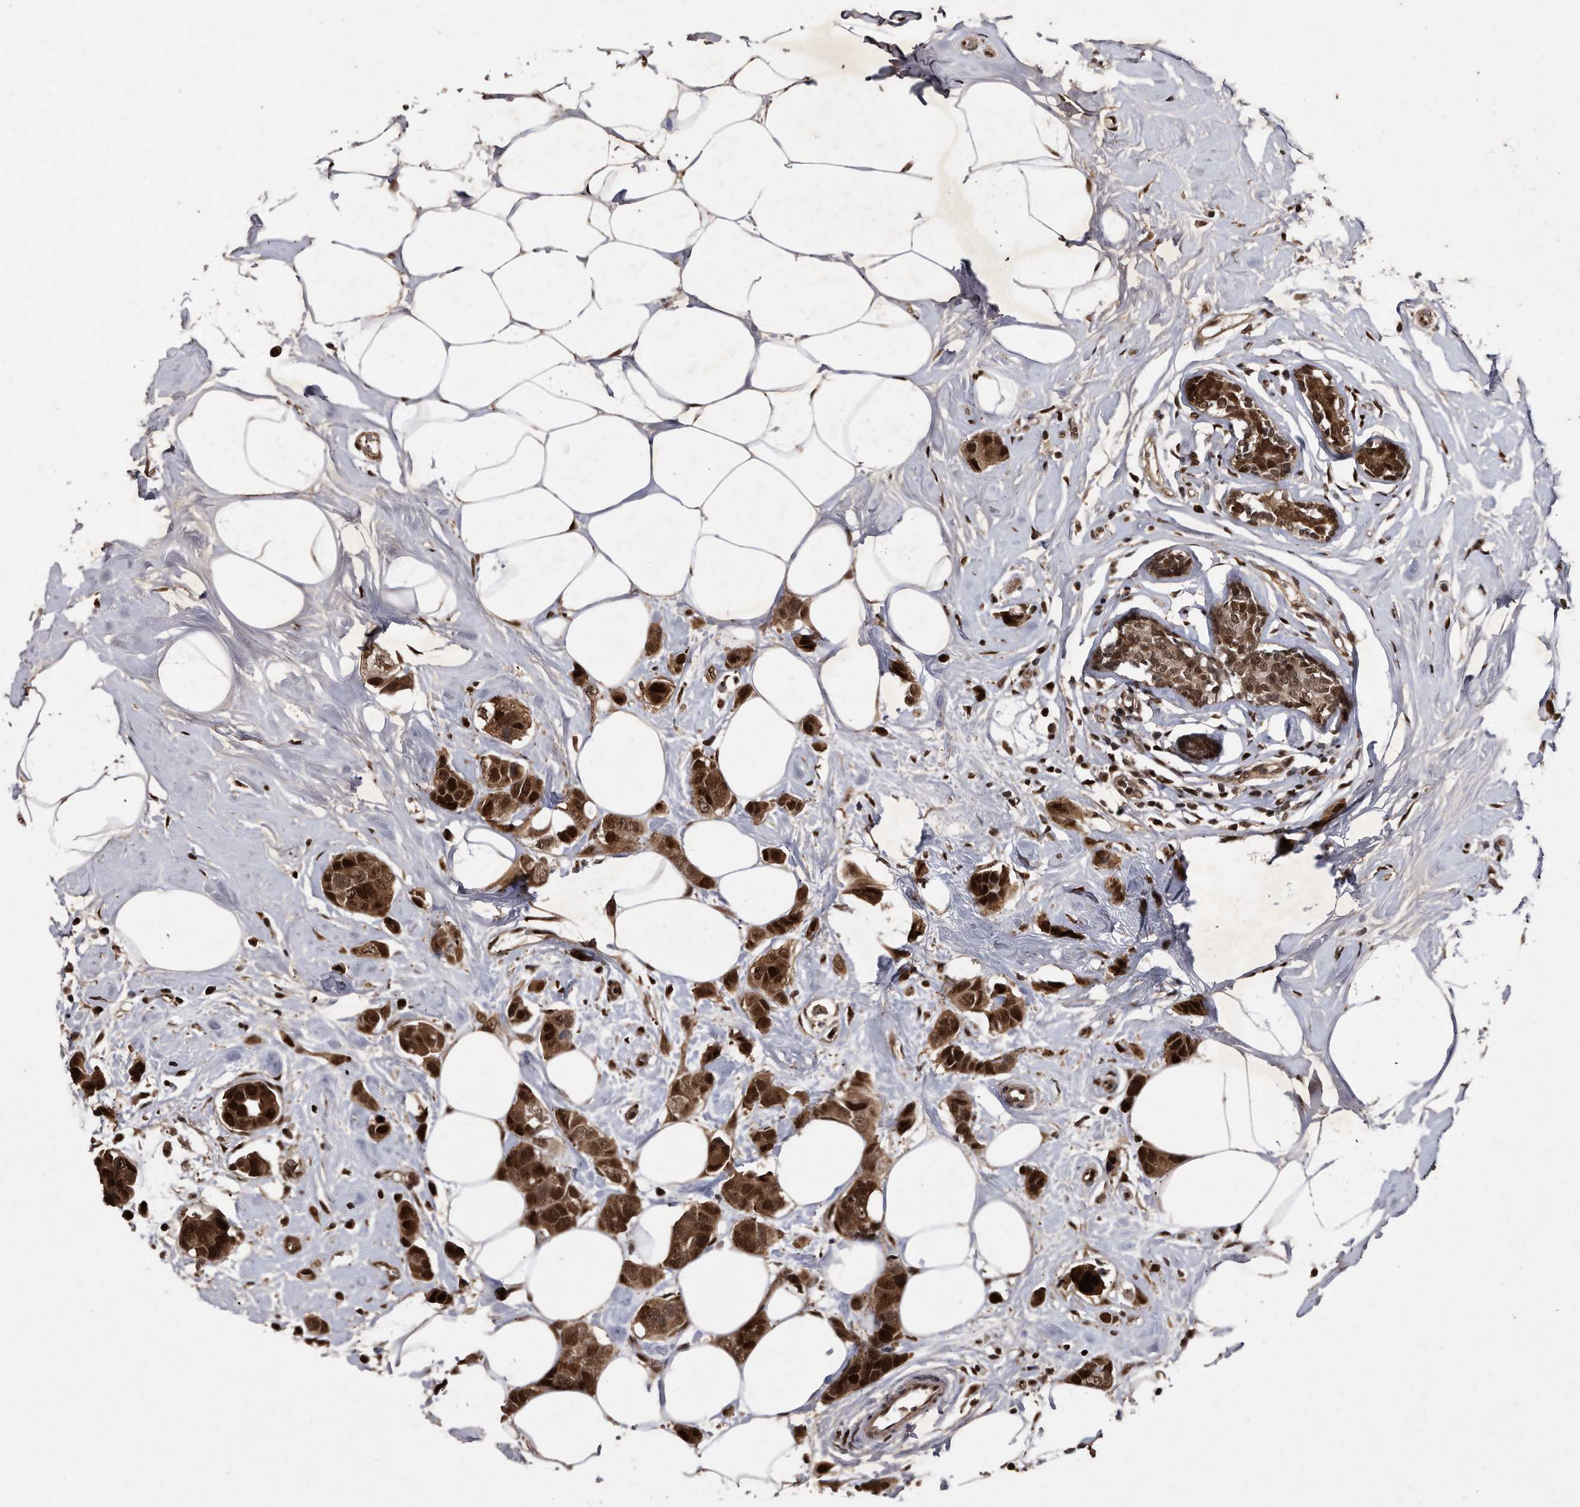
{"staining": {"intensity": "strong", "quantity": ">75%", "location": "cytoplasmic/membranous,nuclear"}, "tissue": "breast cancer", "cell_type": "Tumor cells", "image_type": "cancer", "snomed": [{"axis": "morphology", "description": "Normal tissue, NOS"}, {"axis": "morphology", "description": "Duct carcinoma"}, {"axis": "topography", "description": "Breast"}], "caption": "This photomicrograph exhibits immunohistochemistry (IHC) staining of breast intraductal carcinoma, with high strong cytoplasmic/membranous and nuclear staining in approximately >75% of tumor cells.", "gene": "RAD23B", "patient": {"sex": "female", "age": 50}}